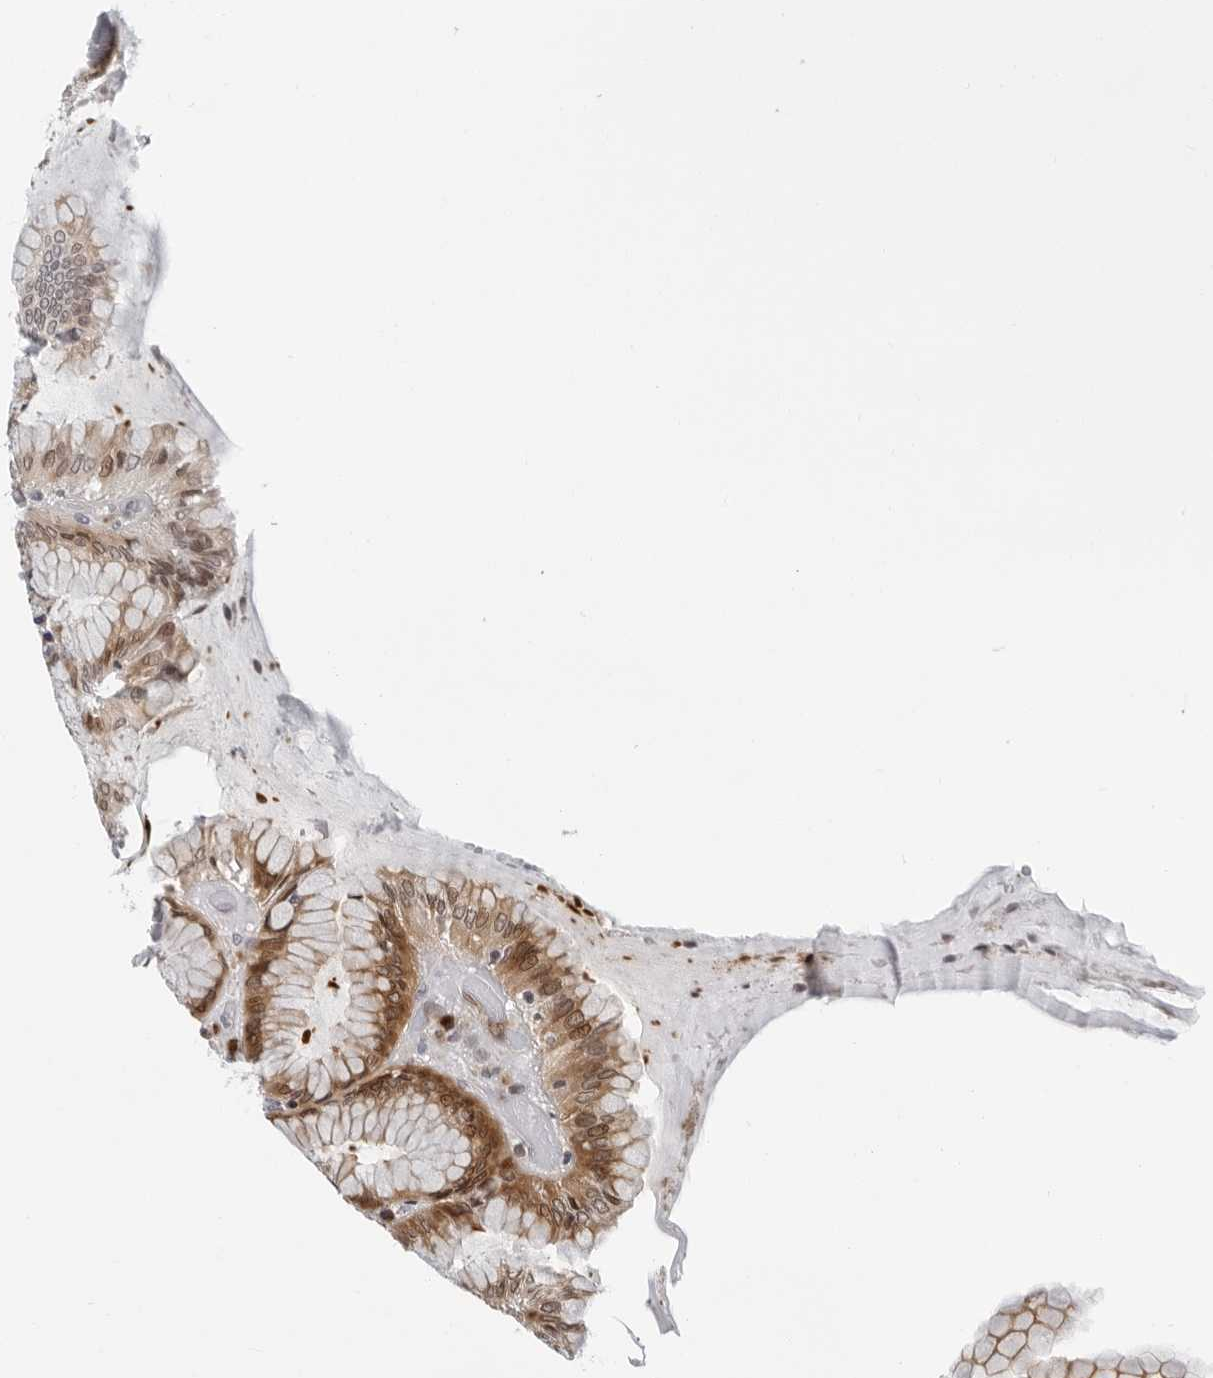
{"staining": {"intensity": "moderate", "quantity": ">75%", "location": "cytoplasmic/membranous,nuclear"}, "tissue": "stomach", "cell_type": "Glandular cells", "image_type": "normal", "snomed": [{"axis": "morphology", "description": "Normal tissue, NOS"}, {"axis": "topography", "description": "Stomach, lower"}], "caption": "A high-resolution image shows immunohistochemistry staining of benign stomach, which reveals moderate cytoplasmic/membranous,nuclear positivity in approximately >75% of glandular cells.", "gene": "PIP4K2C", "patient": {"sex": "female", "age": 76}}